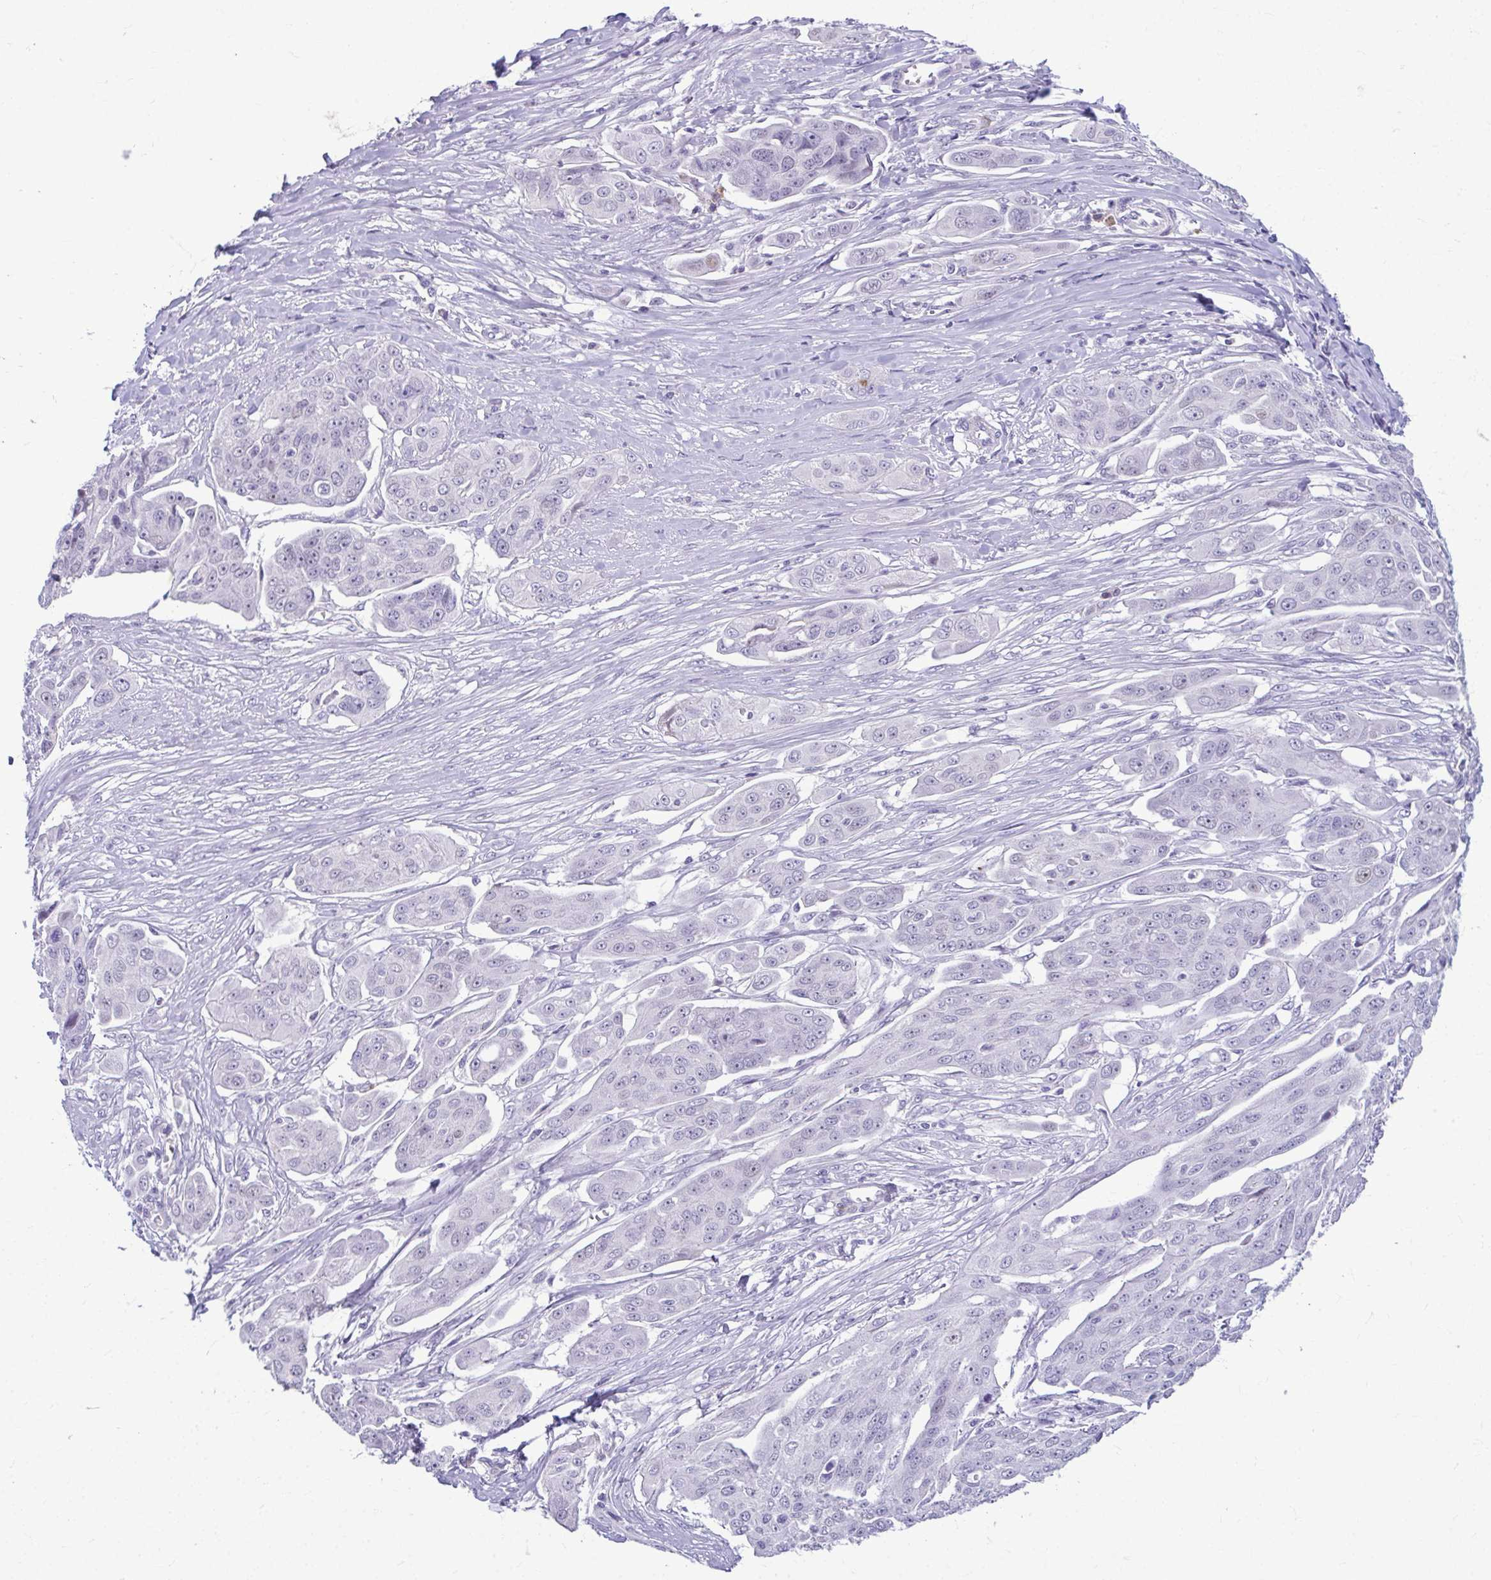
{"staining": {"intensity": "negative", "quantity": "none", "location": "none"}, "tissue": "ovarian cancer", "cell_type": "Tumor cells", "image_type": "cancer", "snomed": [{"axis": "morphology", "description": "Carcinoma, endometroid"}, {"axis": "topography", "description": "Ovary"}], "caption": "A histopathology image of human ovarian cancer (endometroid carcinoma) is negative for staining in tumor cells.", "gene": "SERPINI1", "patient": {"sex": "female", "age": 70}}